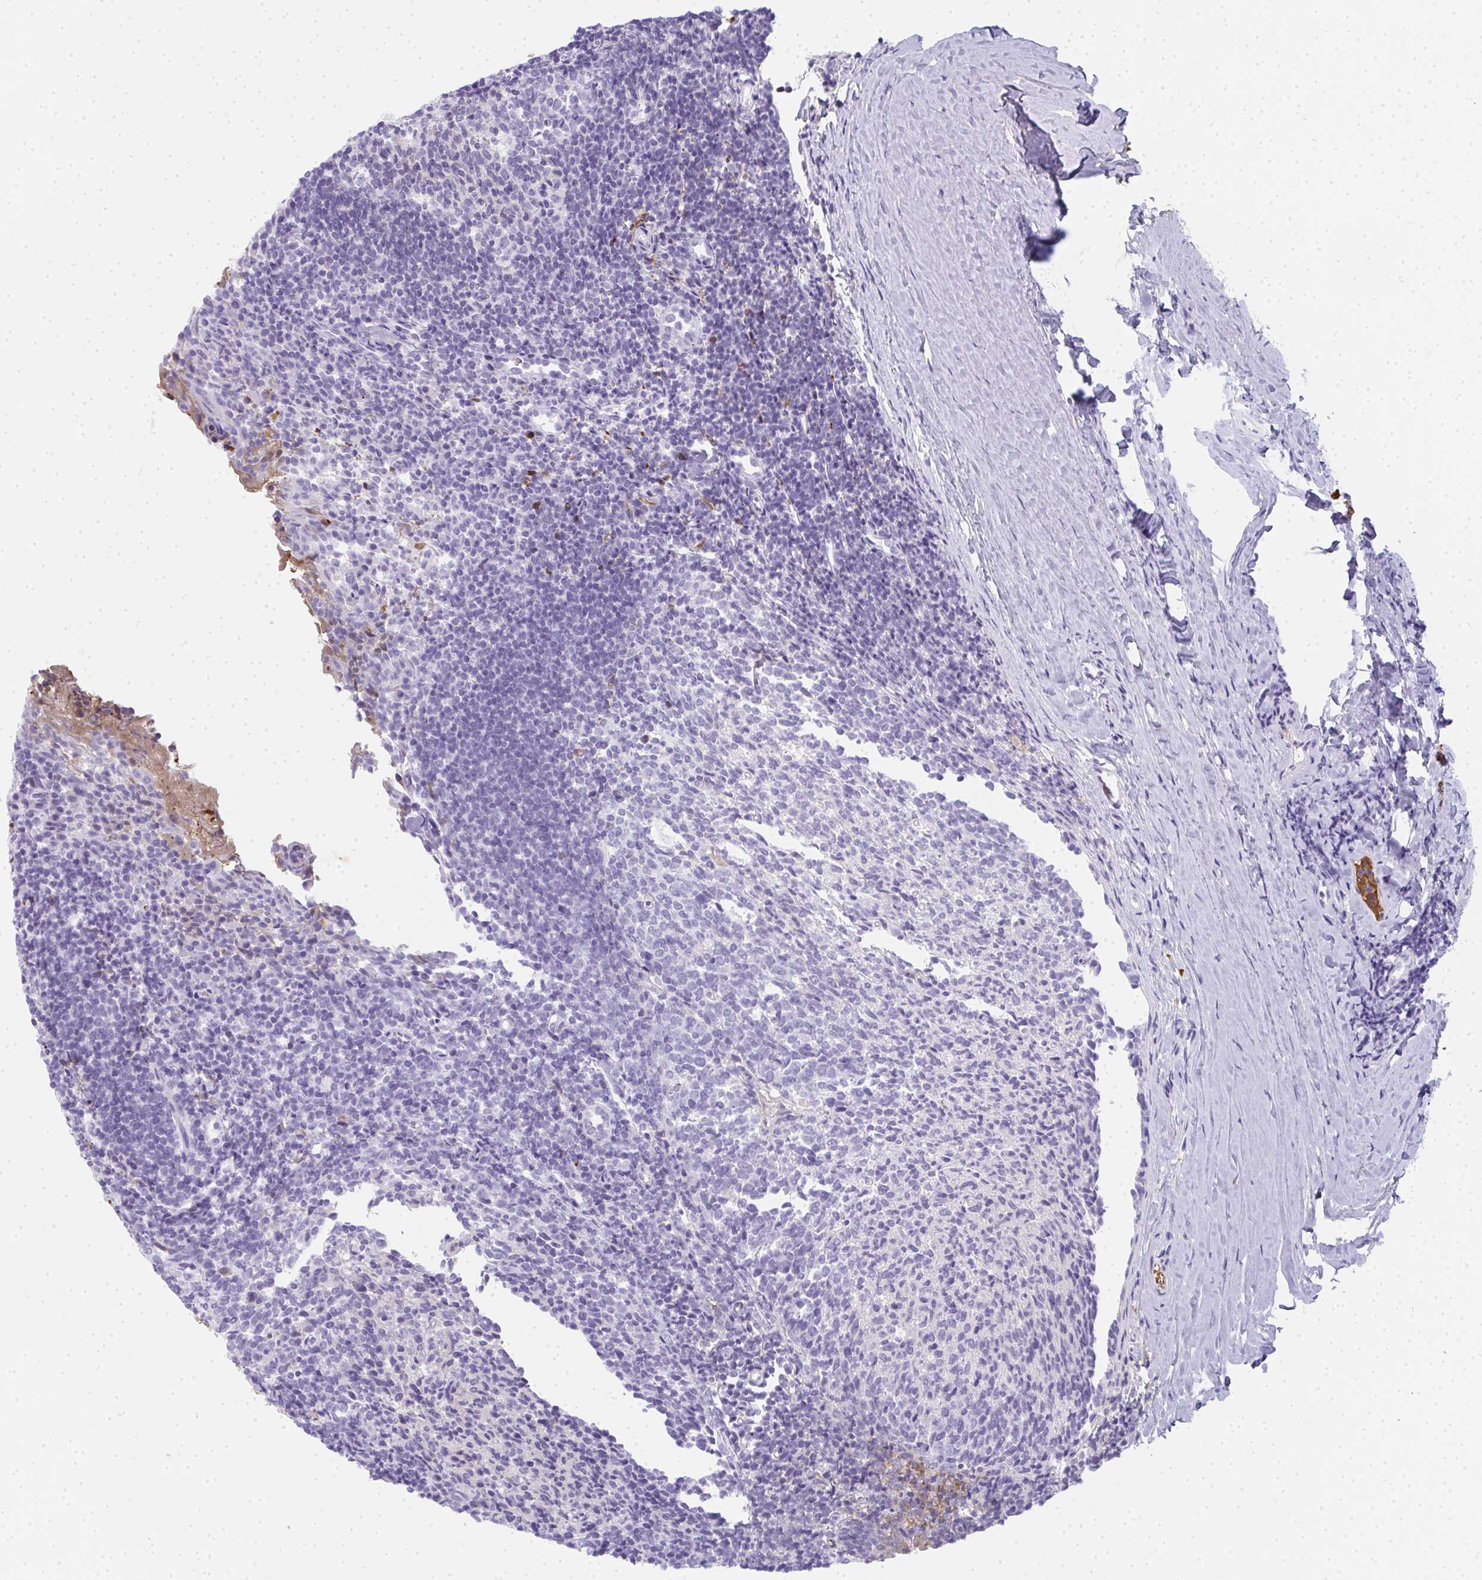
{"staining": {"intensity": "negative", "quantity": "none", "location": "none"}, "tissue": "tonsil", "cell_type": "Germinal center cells", "image_type": "normal", "snomed": [{"axis": "morphology", "description": "Normal tissue, NOS"}, {"axis": "topography", "description": "Tonsil"}], "caption": "Immunohistochemistry micrograph of normal tonsil: human tonsil stained with DAB exhibits no significant protein expression in germinal center cells.", "gene": "ZSWIM3", "patient": {"sex": "female", "age": 10}}